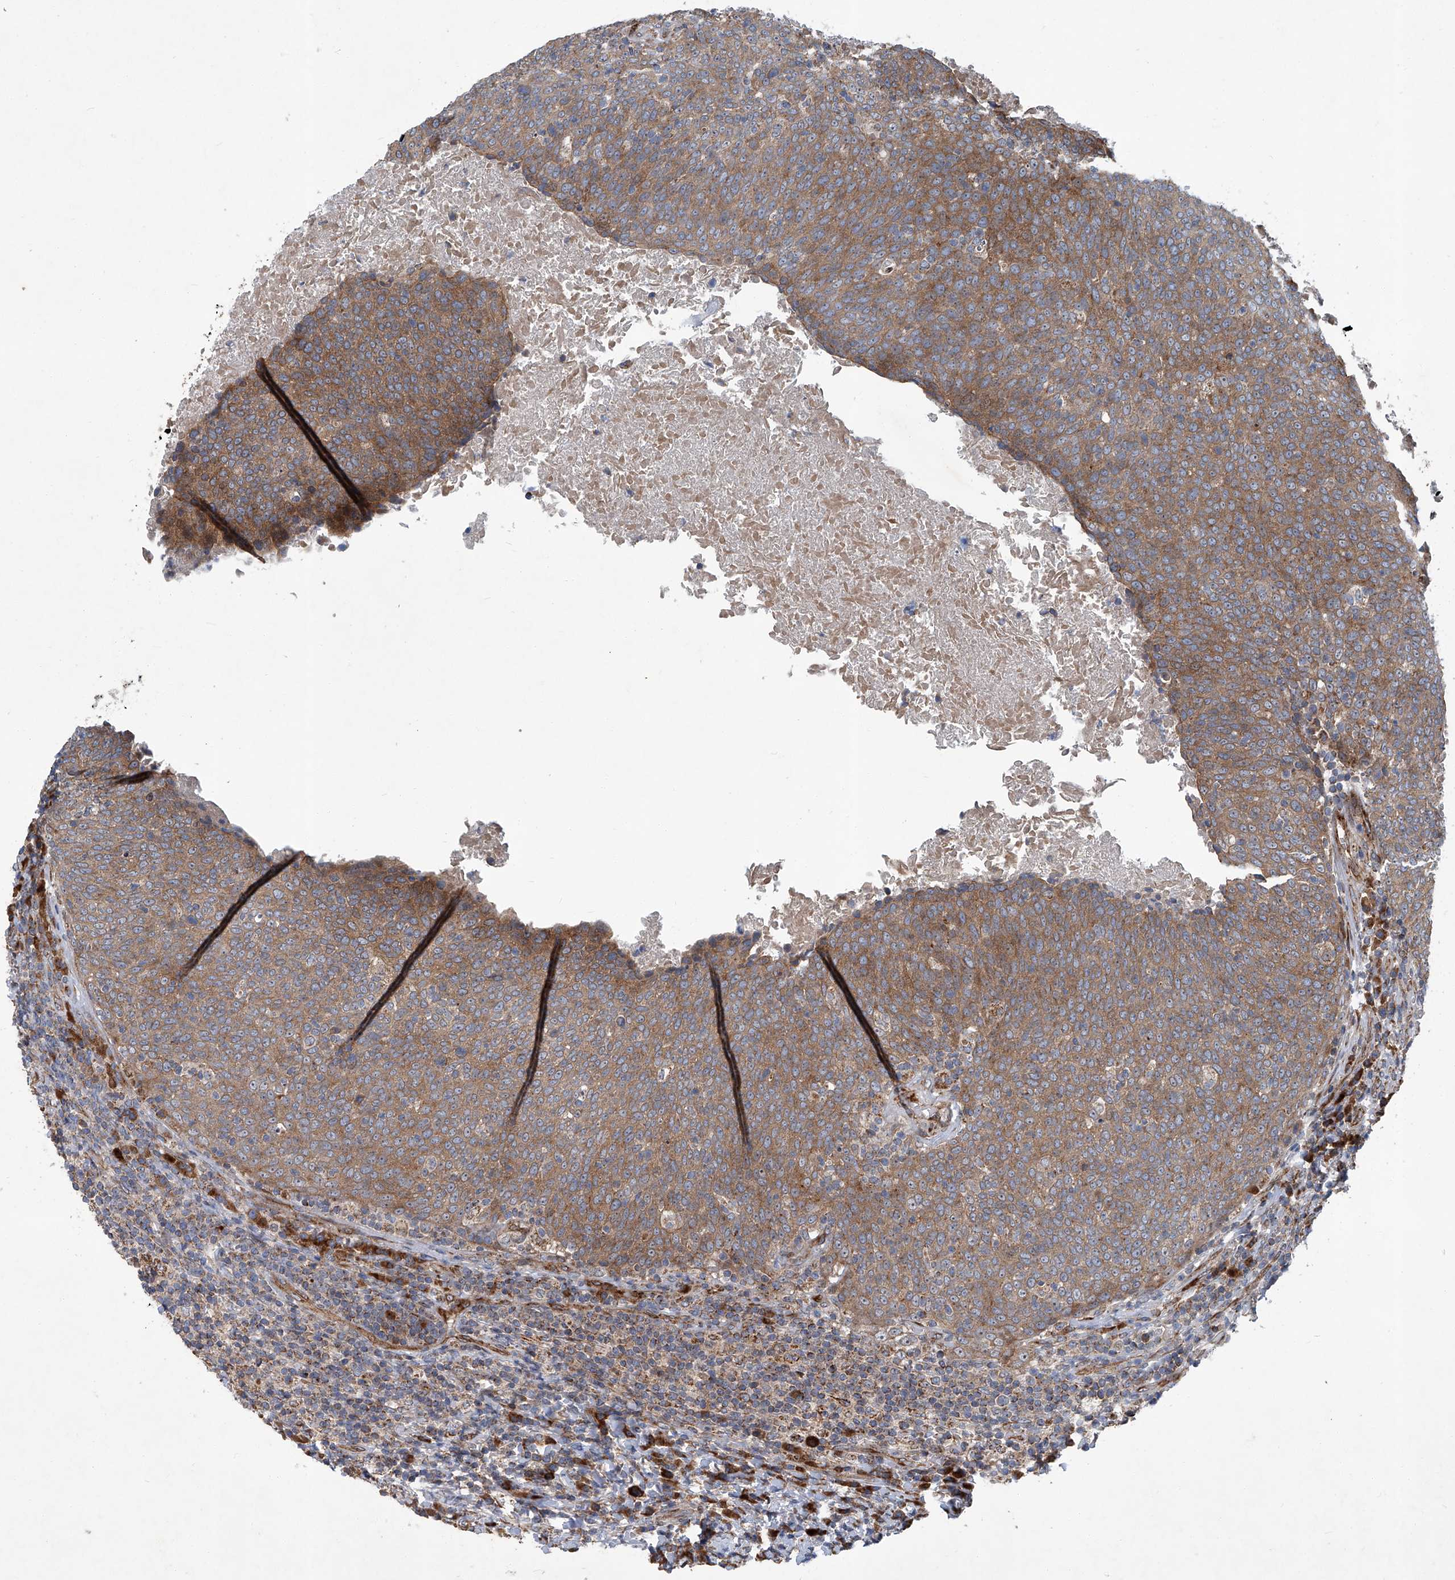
{"staining": {"intensity": "moderate", "quantity": ">75%", "location": "cytoplasmic/membranous"}, "tissue": "head and neck cancer", "cell_type": "Tumor cells", "image_type": "cancer", "snomed": [{"axis": "morphology", "description": "Squamous cell carcinoma, NOS"}, {"axis": "morphology", "description": "Squamous cell carcinoma, metastatic, NOS"}, {"axis": "topography", "description": "Lymph node"}, {"axis": "topography", "description": "Head-Neck"}], "caption": "Head and neck cancer stained with a protein marker reveals moderate staining in tumor cells.", "gene": "GPR132", "patient": {"sex": "male", "age": 62}}